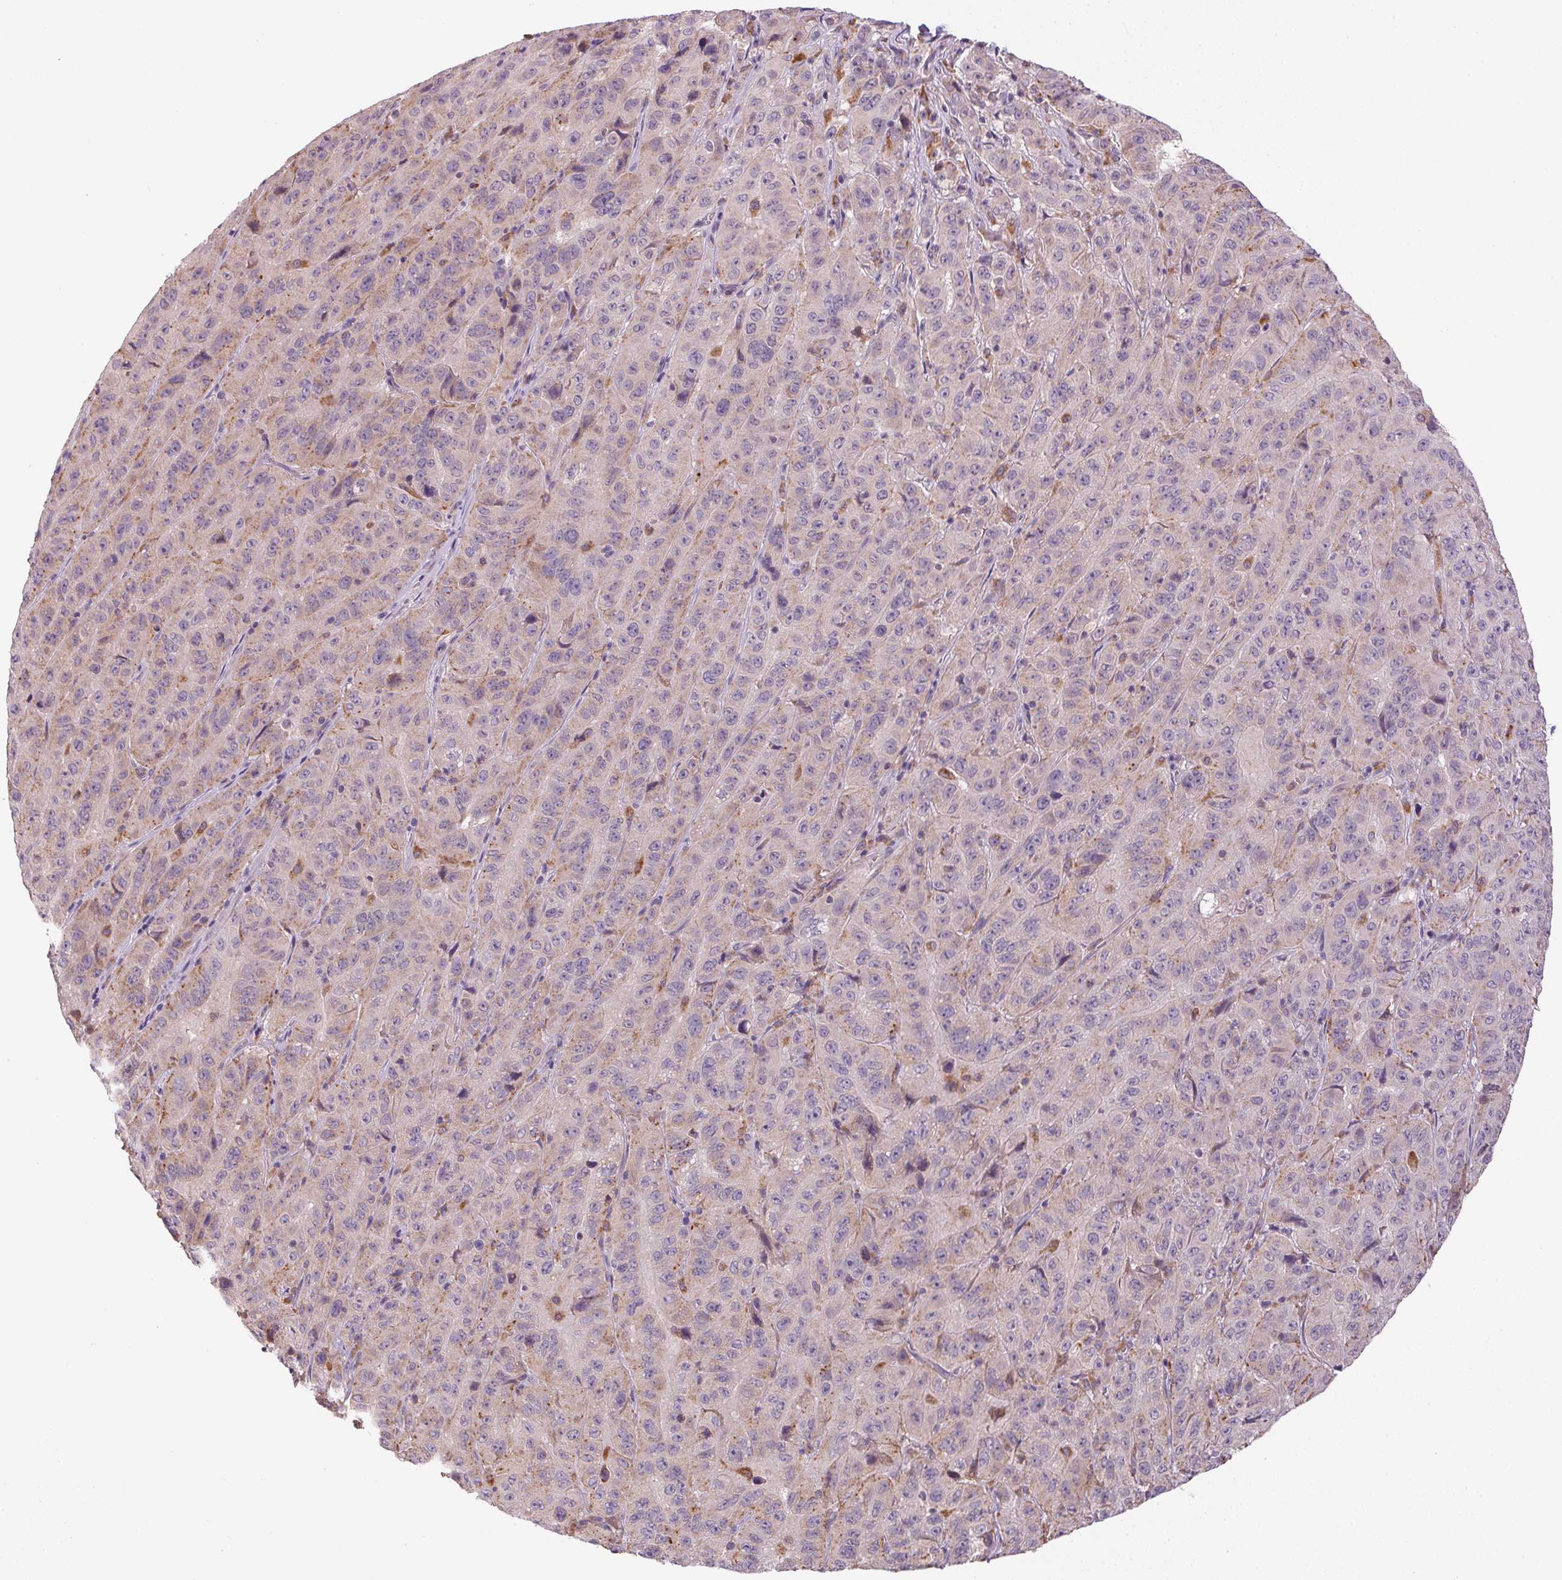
{"staining": {"intensity": "weak", "quantity": "<25%", "location": "cytoplasmic/membranous"}, "tissue": "pancreatic cancer", "cell_type": "Tumor cells", "image_type": "cancer", "snomed": [{"axis": "morphology", "description": "Adenocarcinoma, NOS"}, {"axis": "topography", "description": "Pancreas"}], "caption": "Immunohistochemical staining of human adenocarcinoma (pancreatic) shows no significant expression in tumor cells.", "gene": "ADH5", "patient": {"sex": "male", "age": 63}}